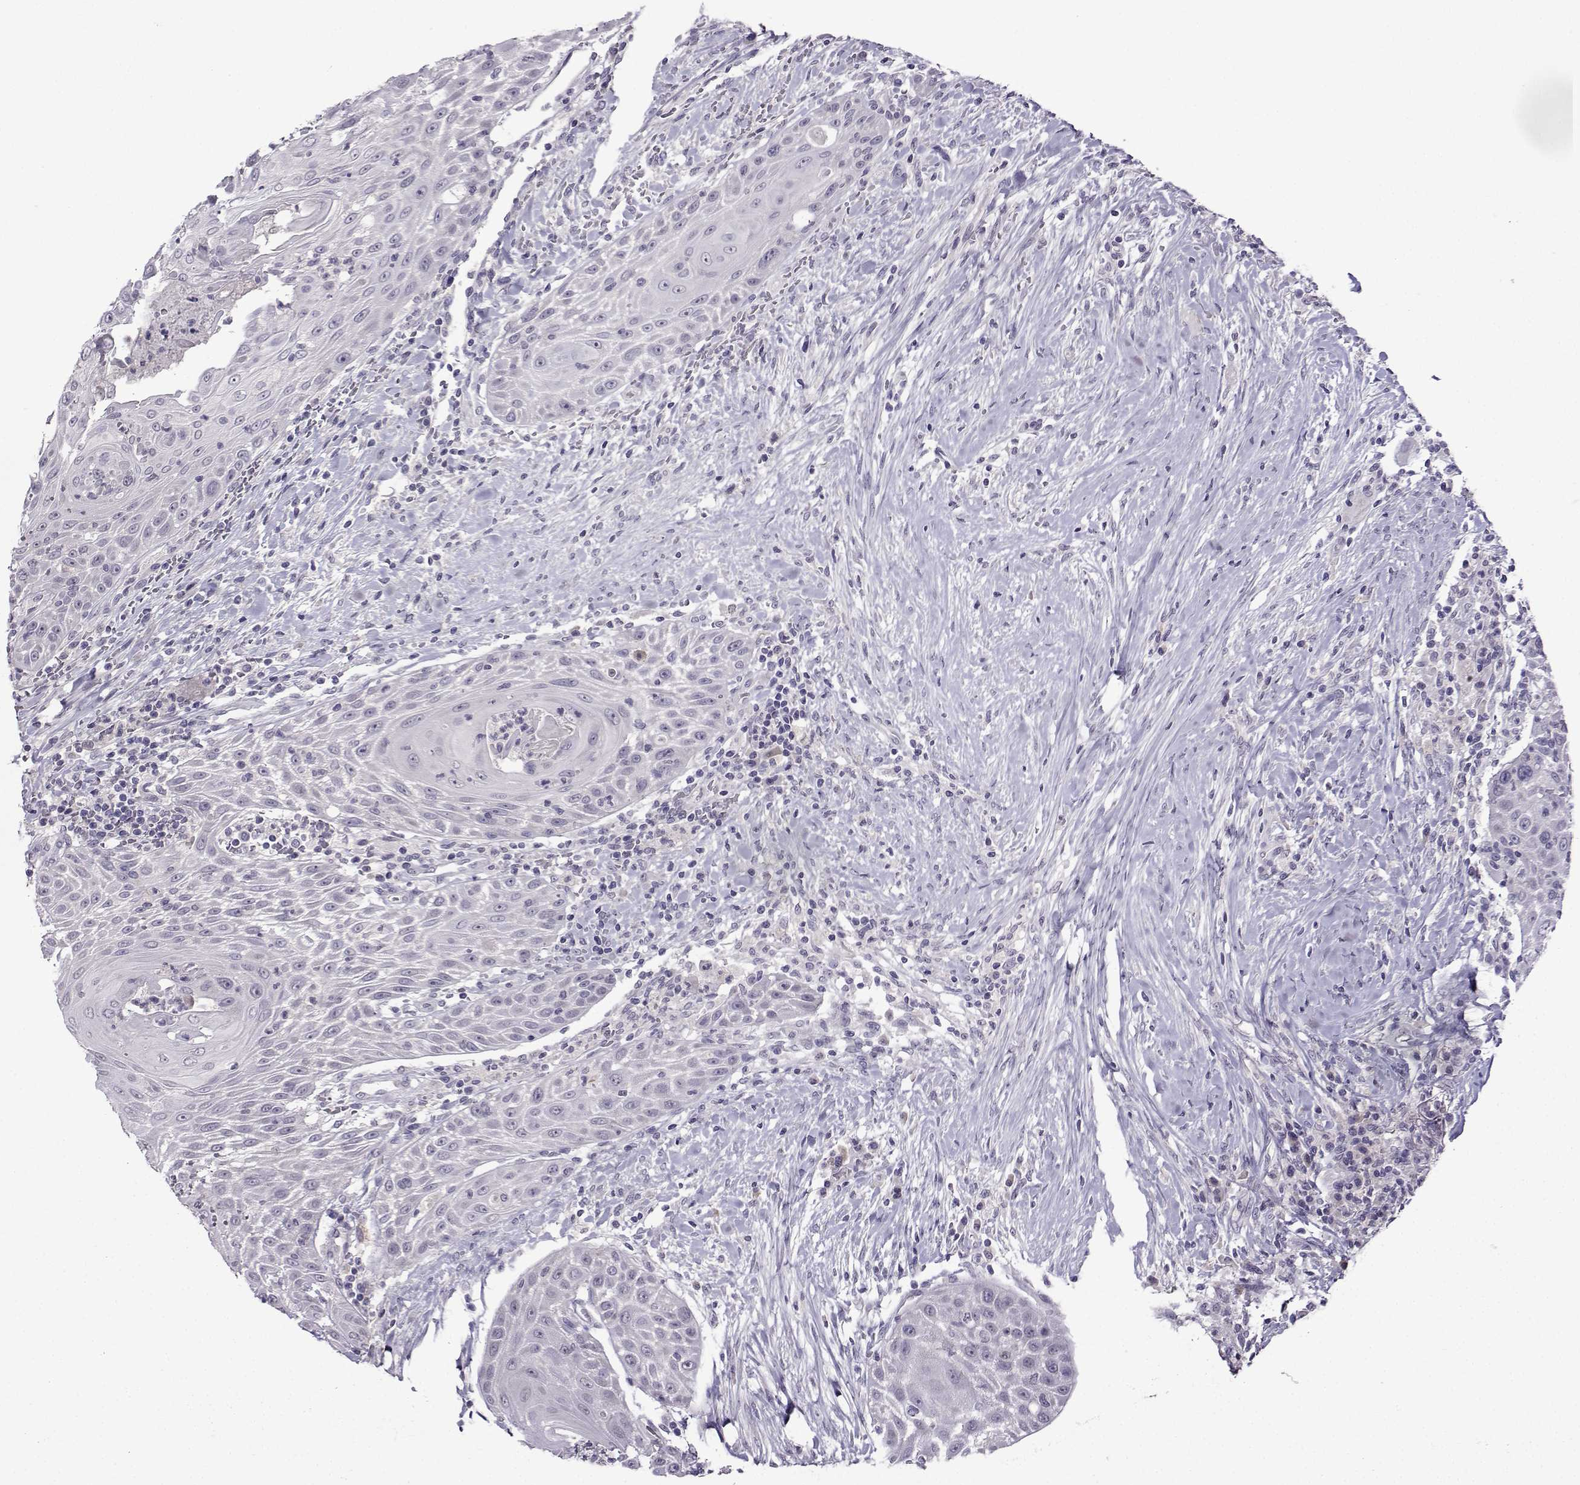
{"staining": {"intensity": "negative", "quantity": "none", "location": "none"}, "tissue": "head and neck cancer", "cell_type": "Tumor cells", "image_type": "cancer", "snomed": [{"axis": "morphology", "description": "Squamous cell carcinoma, NOS"}, {"axis": "topography", "description": "Head-Neck"}], "caption": "Immunohistochemistry (IHC) image of human head and neck cancer (squamous cell carcinoma) stained for a protein (brown), which exhibits no staining in tumor cells. (DAB immunohistochemistry (IHC) visualized using brightfield microscopy, high magnification).", "gene": "CRYBB1", "patient": {"sex": "male", "age": 69}}